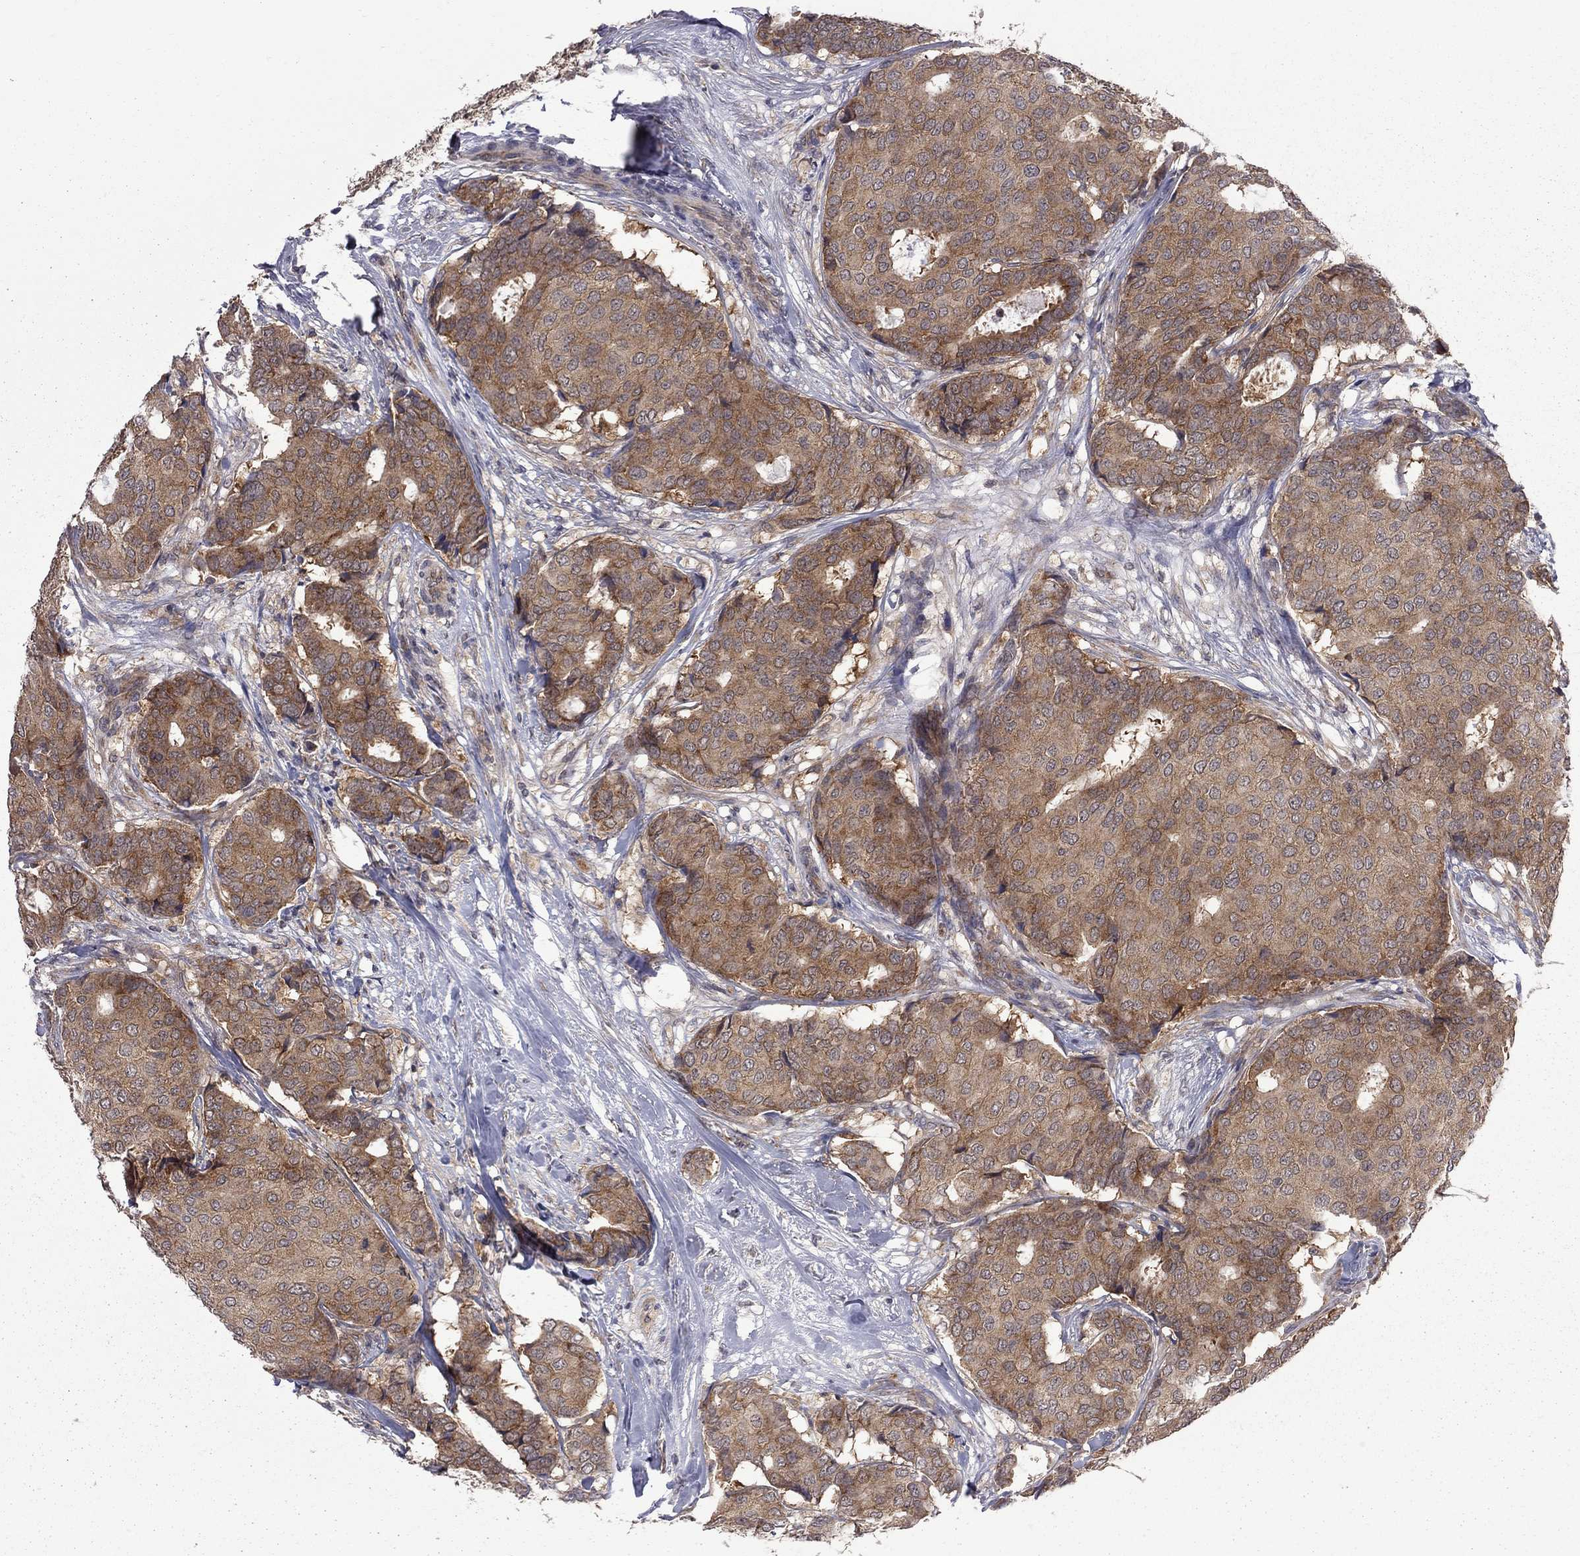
{"staining": {"intensity": "moderate", "quantity": ">75%", "location": "cytoplasmic/membranous"}, "tissue": "breast cancer", "cell_type": "Tumor cells", "image_type": "cancer", "snomed": [{"axis": "morphology", "description": "Duct carcinoma"}, {"axis": "topography", "description": "Breast"}], "caption": "The histopathology image shows immunohistochemical staining of breast cancer. There is moderate cytoplasmic/membranous staining is seen in about >75% of tumor cells. The staining is performed using DAB (3,3'-diaminobenzidine) brown chromogen to label protein expression. The nuclei are counter-stained blue using hematoxylin.", "gene": "NAA50", "patient": {"sex": "female", "age": 75}}